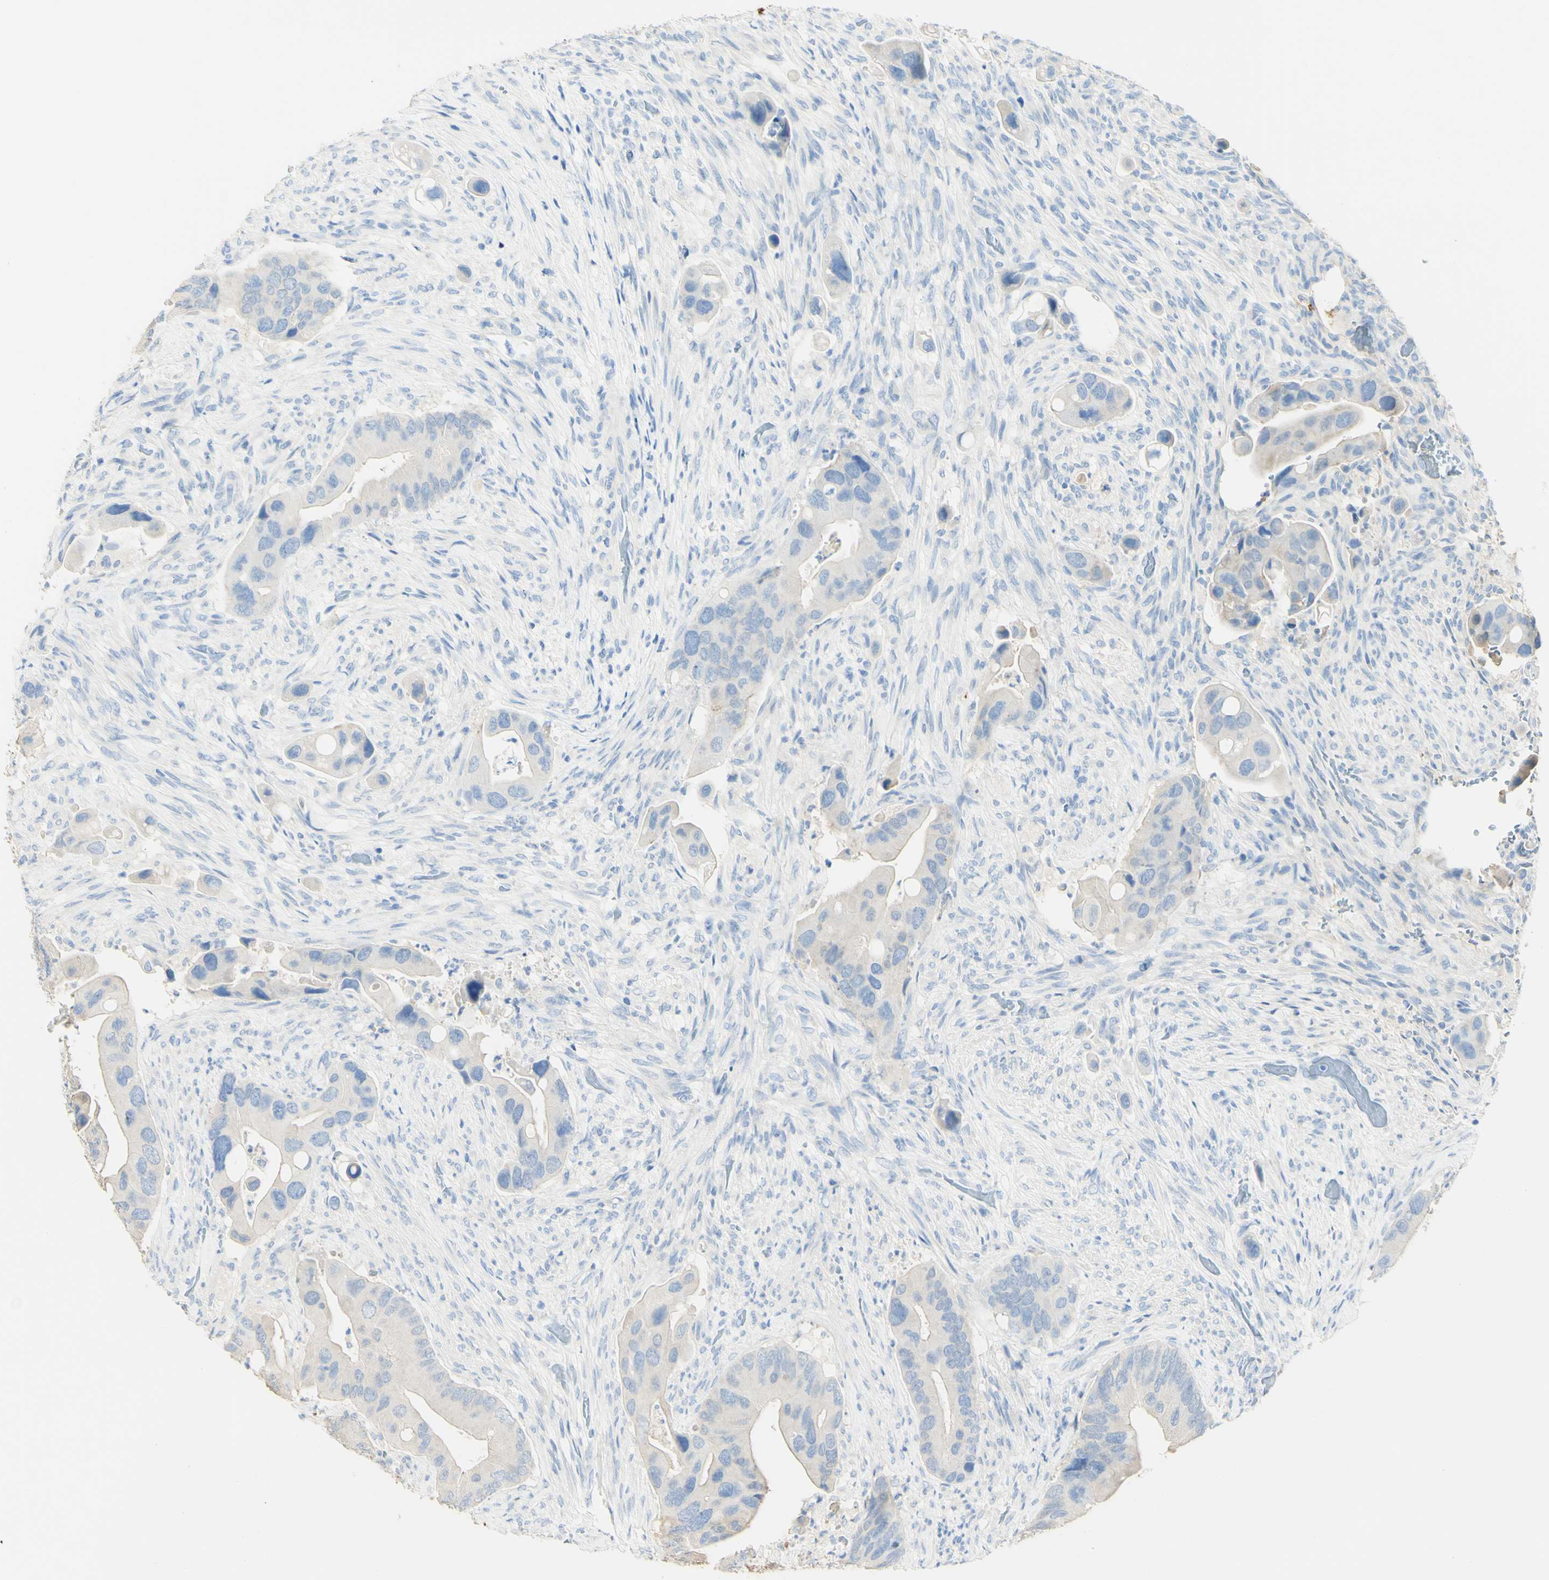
{"staining": {"intensity": "negative", "quantity": "none", "location": "none"}, "tissue": "colorectal cancer", "cell_type": "Tumor cells", "image_type": "cancer", "snomed": [{"axis": "morphology", "description": "Adenocarcinoma, NOS"}, {"axis": "topography", "description": "Rectum"}], "caption": "Immunohistochemical staining of human colorectal cancer (adenocarcinoma) displays no significant positivity in tumor cells.", "gene": "PIGR", "patient": {"sex": "female", "age": 57}}